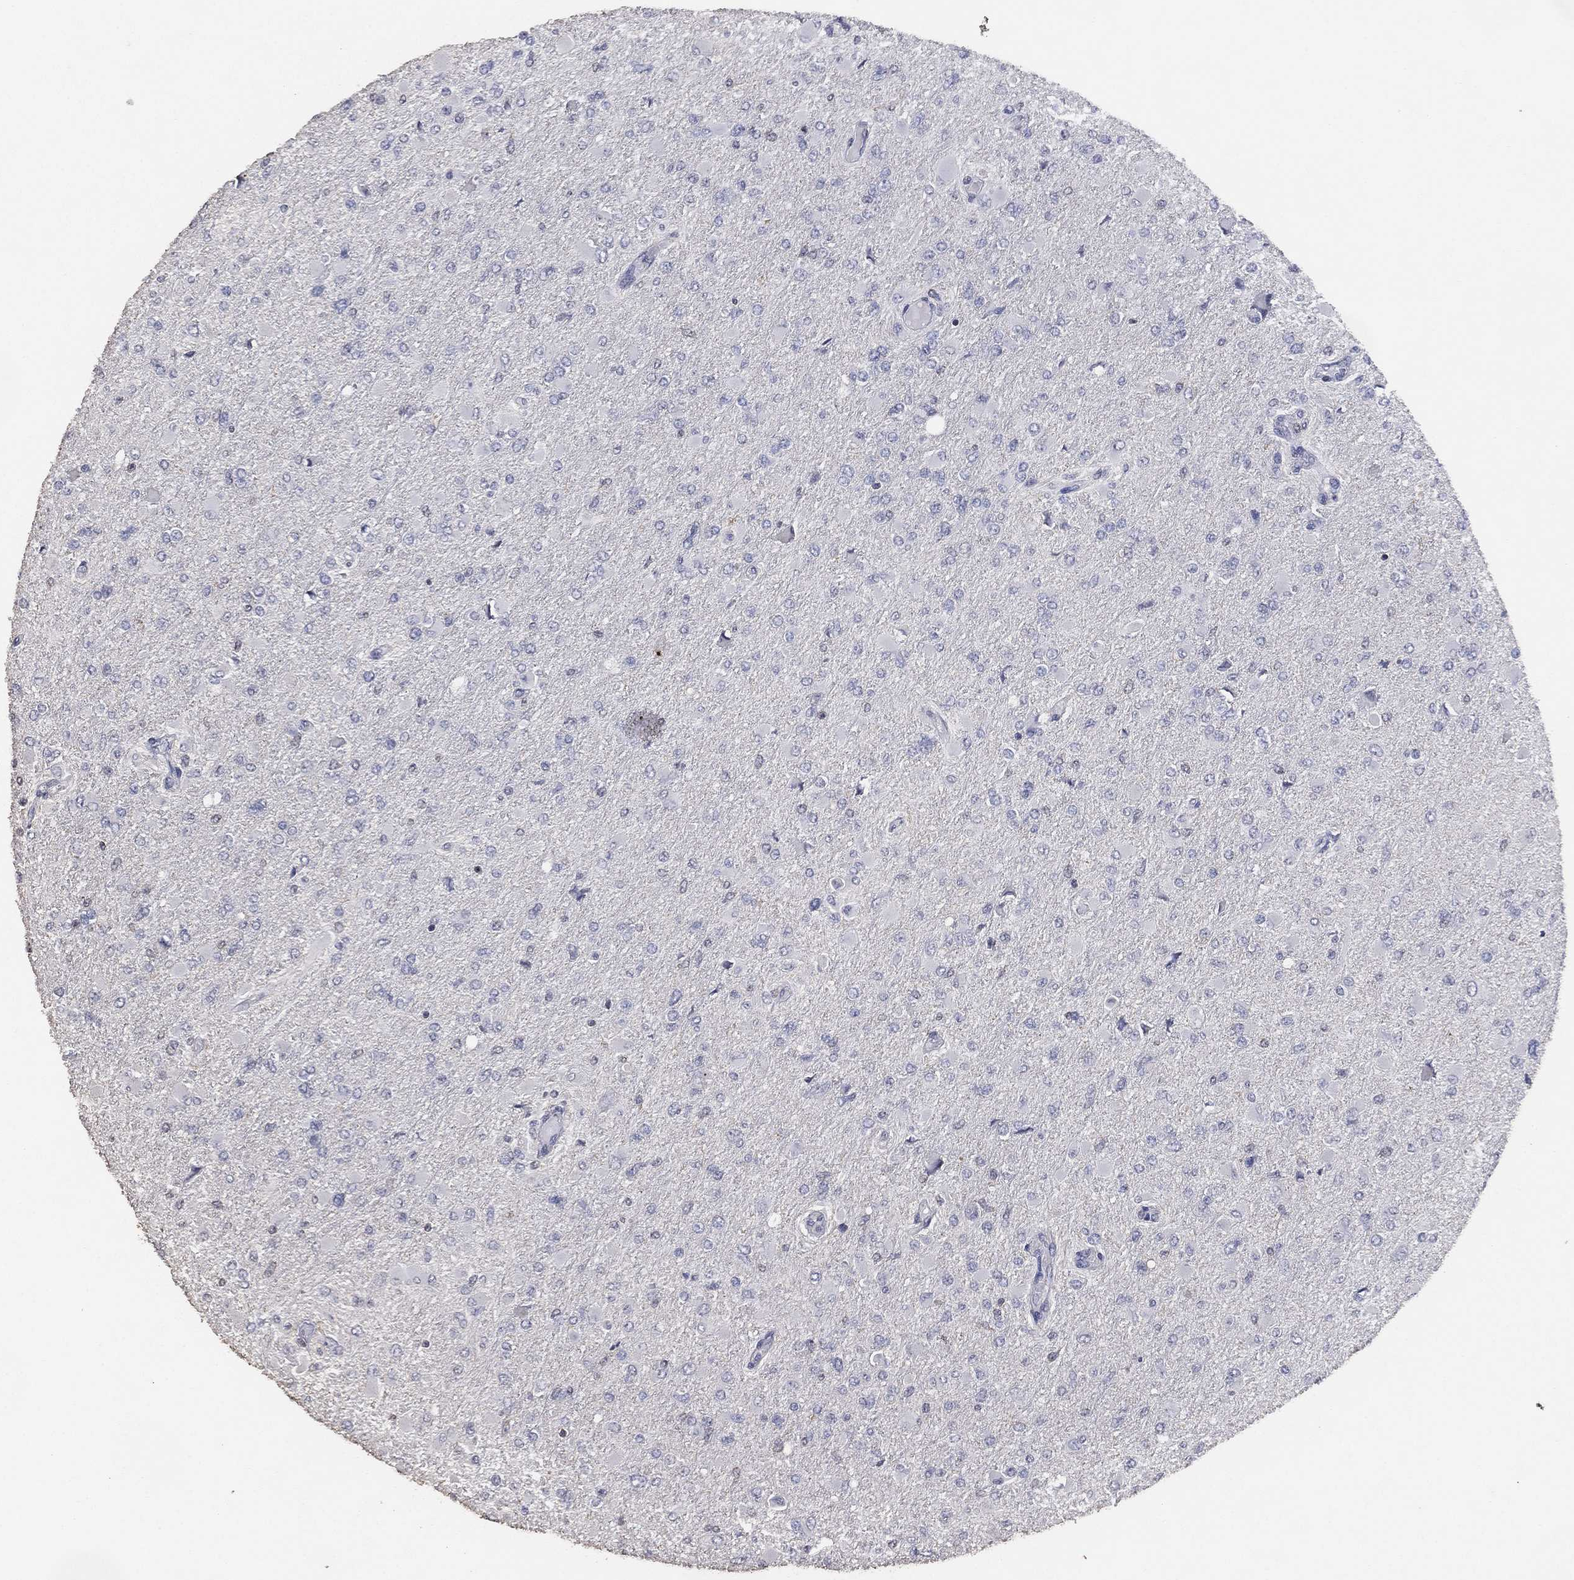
{"staining": {"intensity": "negative", "quantity": "none", "location": "none"}, "tissue": "glioma", "cell_type": "Tumor cells", "image_type": "cancer", "snomed": [{"axis": "morphology", "description": "Glioma, malignant, High grade"}, {"axis": "topography", "description": "Cerebral cortex"}], "caption": "This is a image of immunohistochemistry staining of glioma, which shows no positivity in tumor cells. The staining is performed using DAB (3,3'-diaminobenzidine) brown chromogen with nuclei counter-stained in using hematoxylin.", "gene": "ADPRHL1", "patient": {"sex": "female", "age": 36}}